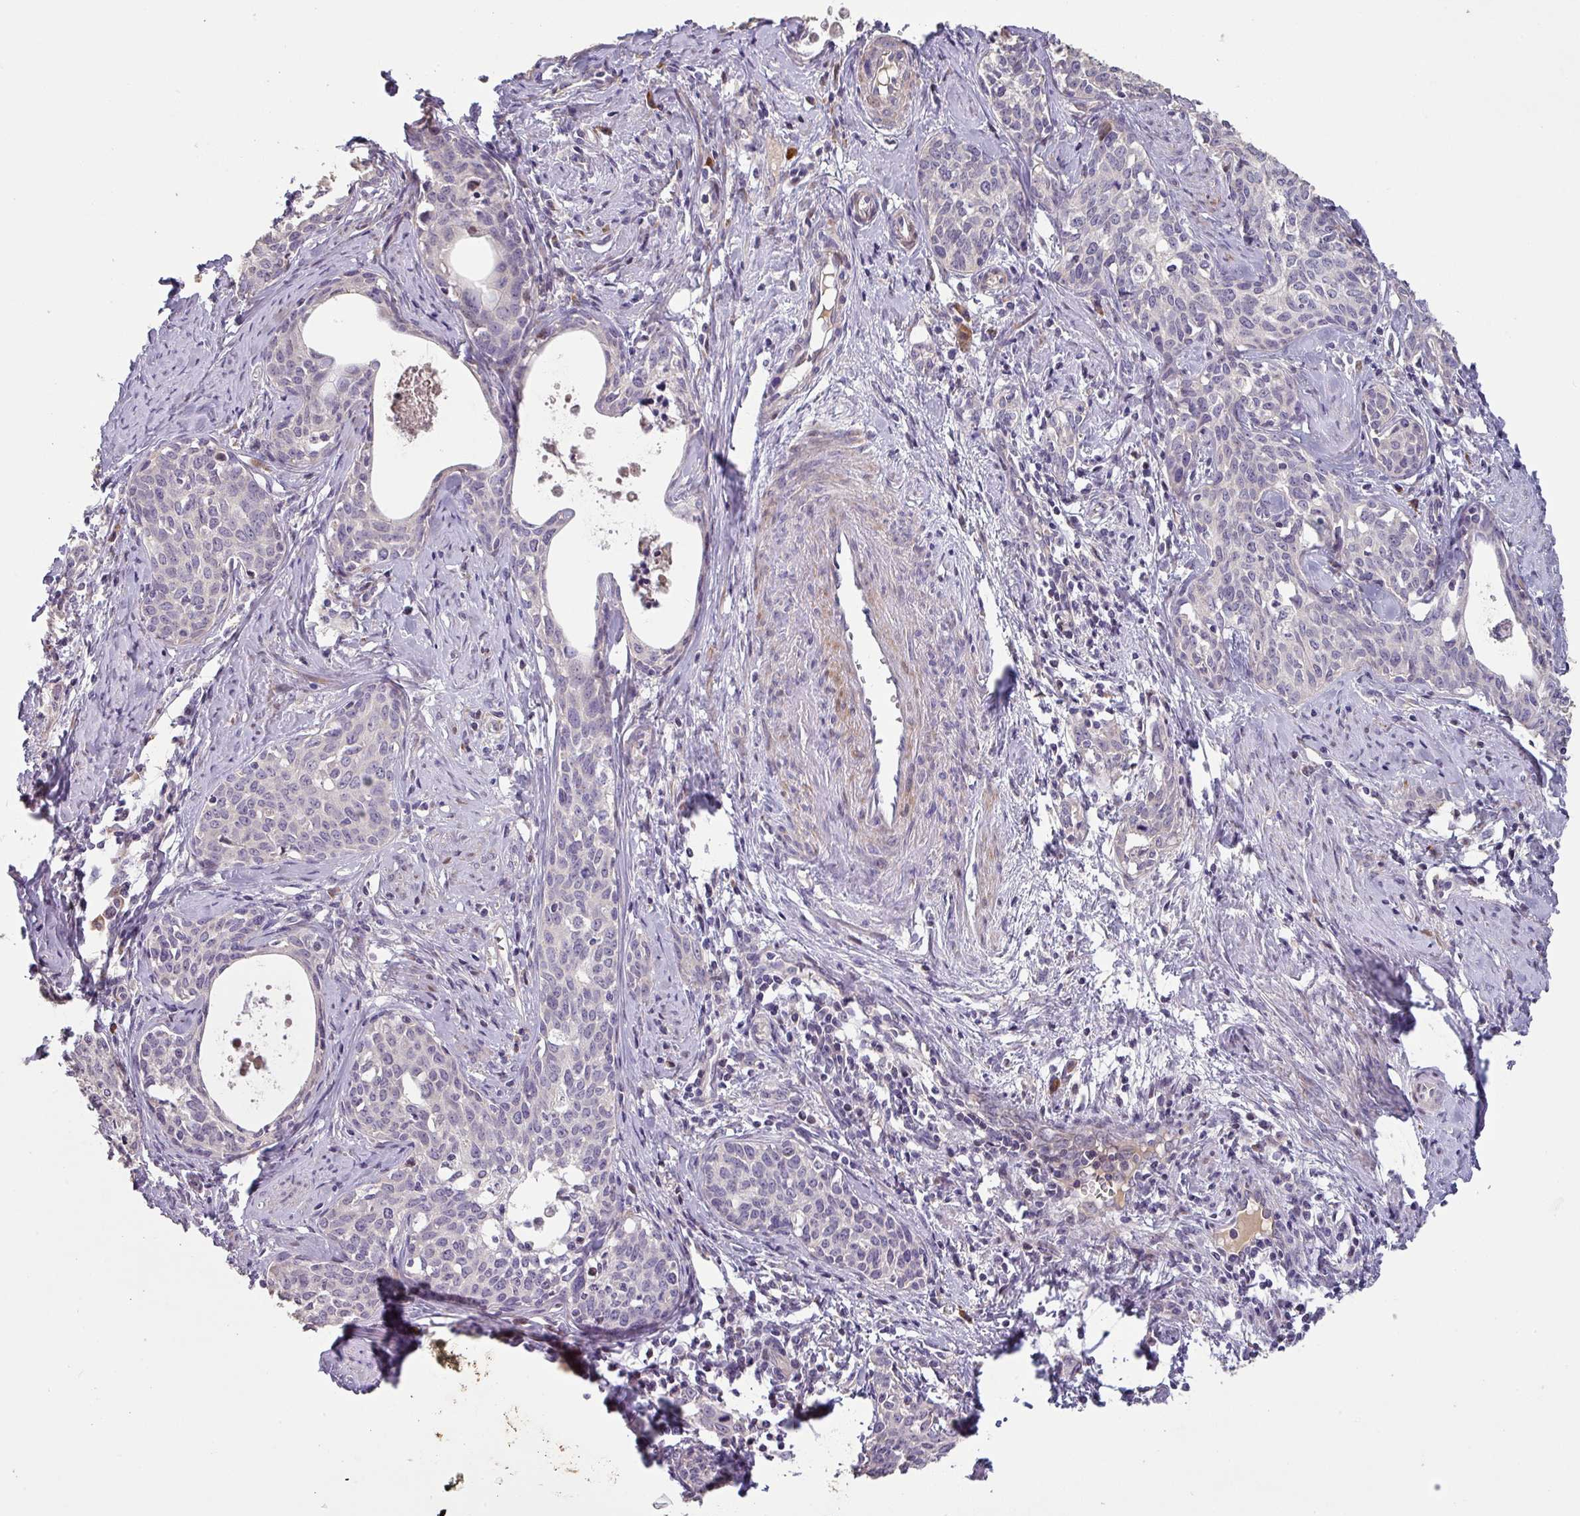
{"staining": {"intensity": "negative", "quantity": "none", "location": "none"}, "tissue": "cervical cancer", "cell_type": "Tumor cells", "image_type": "cancer", "snomed": [{"axis": "morphology", "description": "Squamous cell carcinoma, NOS"}, {"axis": "topography", "description": "Cervix"}], "caption": "Immunohistochemical staining of human cervical cancer (squamous cell carcinoma) reveals no significant expression in tumor cells.", "gene": "KLHL3", "patient": {"sex": "female", "age": 52}}